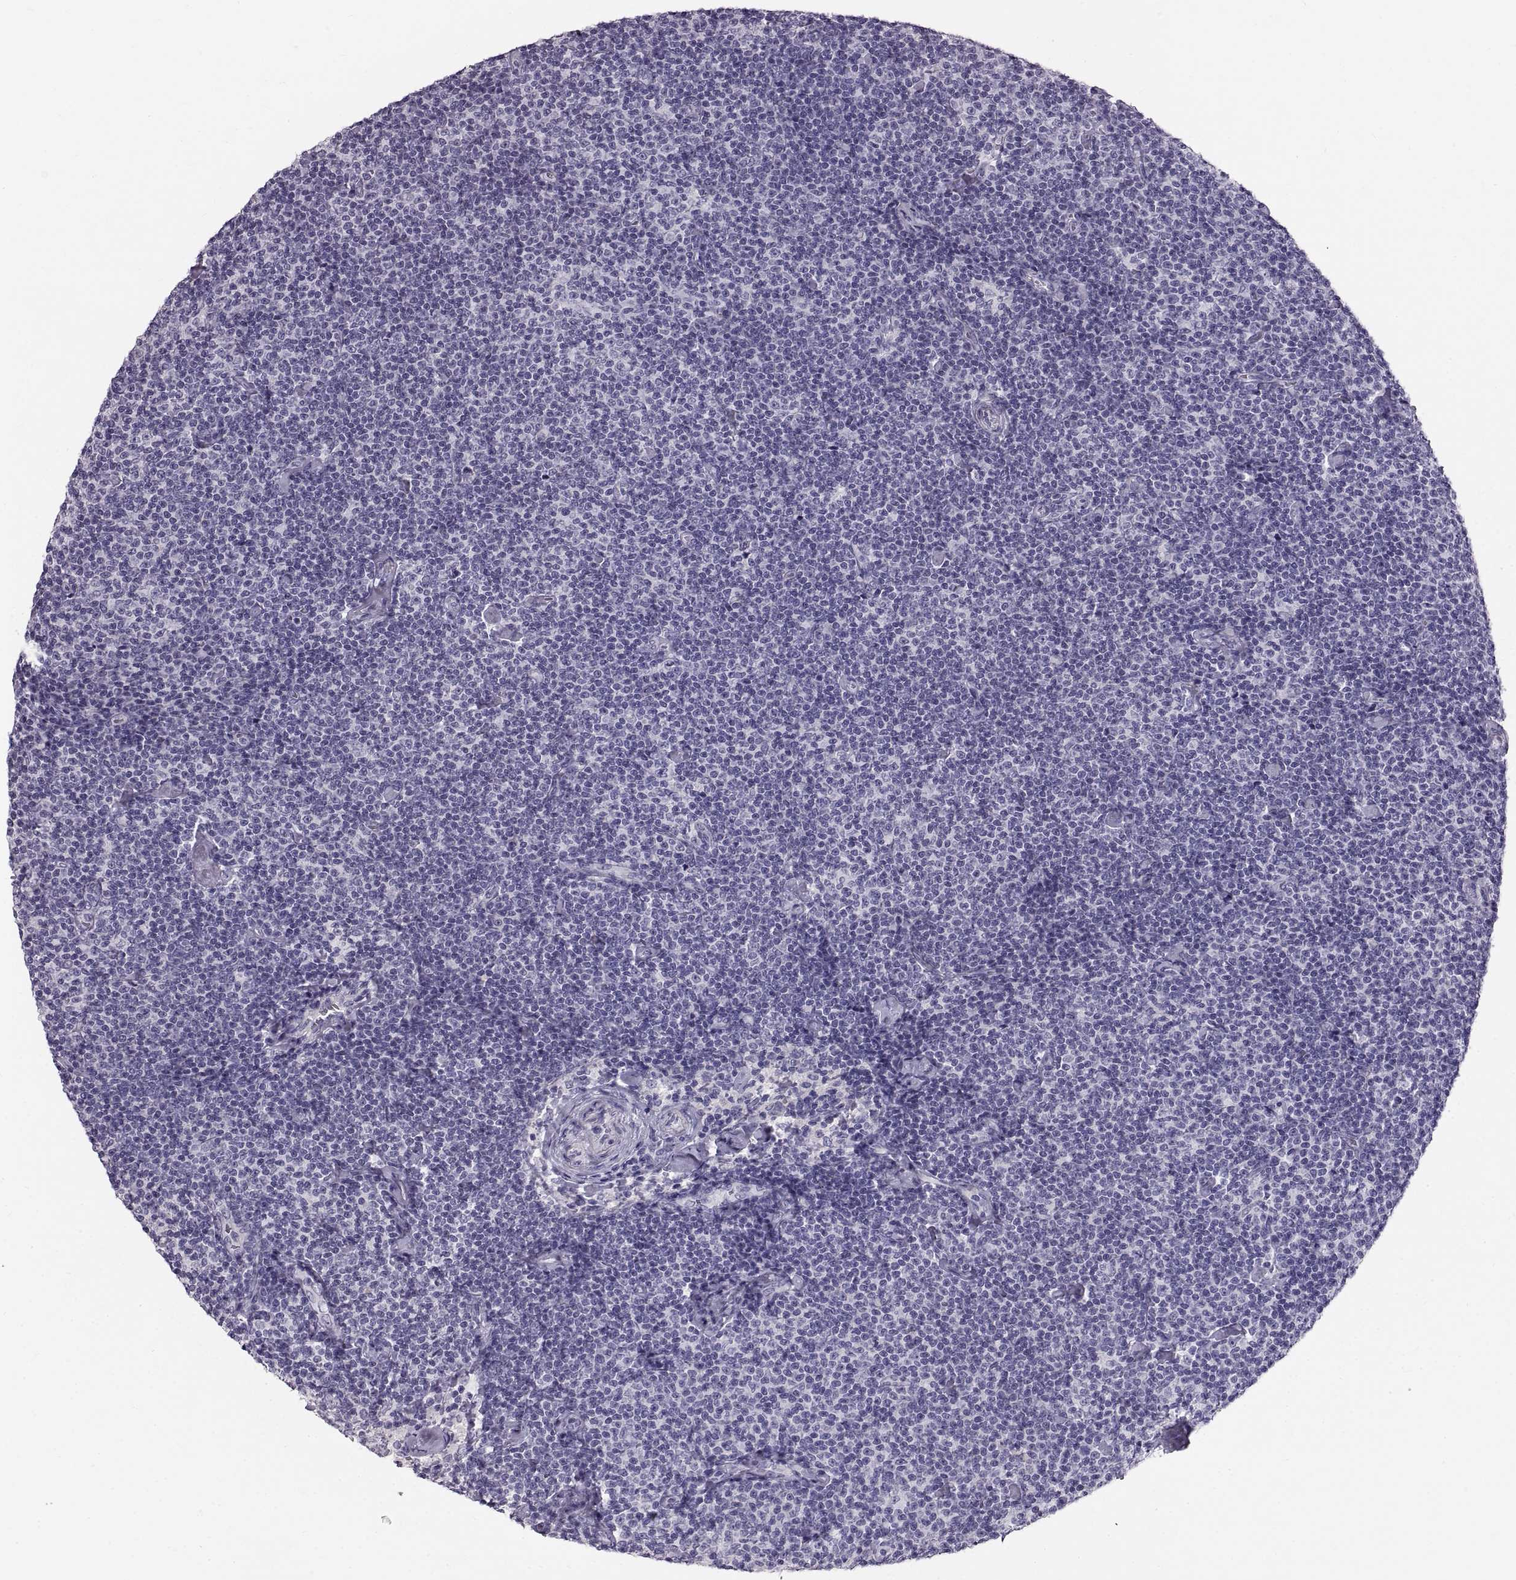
{"staining": {"intensity": "negative", "quantity": "none", "location": "none"}, "tissue": "lymphoma", "cell_type": "Tumor cells", "image_type": "cancer", "snomed": [{"axis": "morphology", "description": "Malignant lymphoma, non-Hodgkin's type, Low grade"}, {"axis": "topography", "description": "Lymph node"}], "caption": "DAB (3,3'-diaminobenzidine) immunohistochemical staining of lymphoma exhibits no significant positivity in tumor cells.", "gene": "ADAM32", "patient": {"sex": "male", "age": 81}}